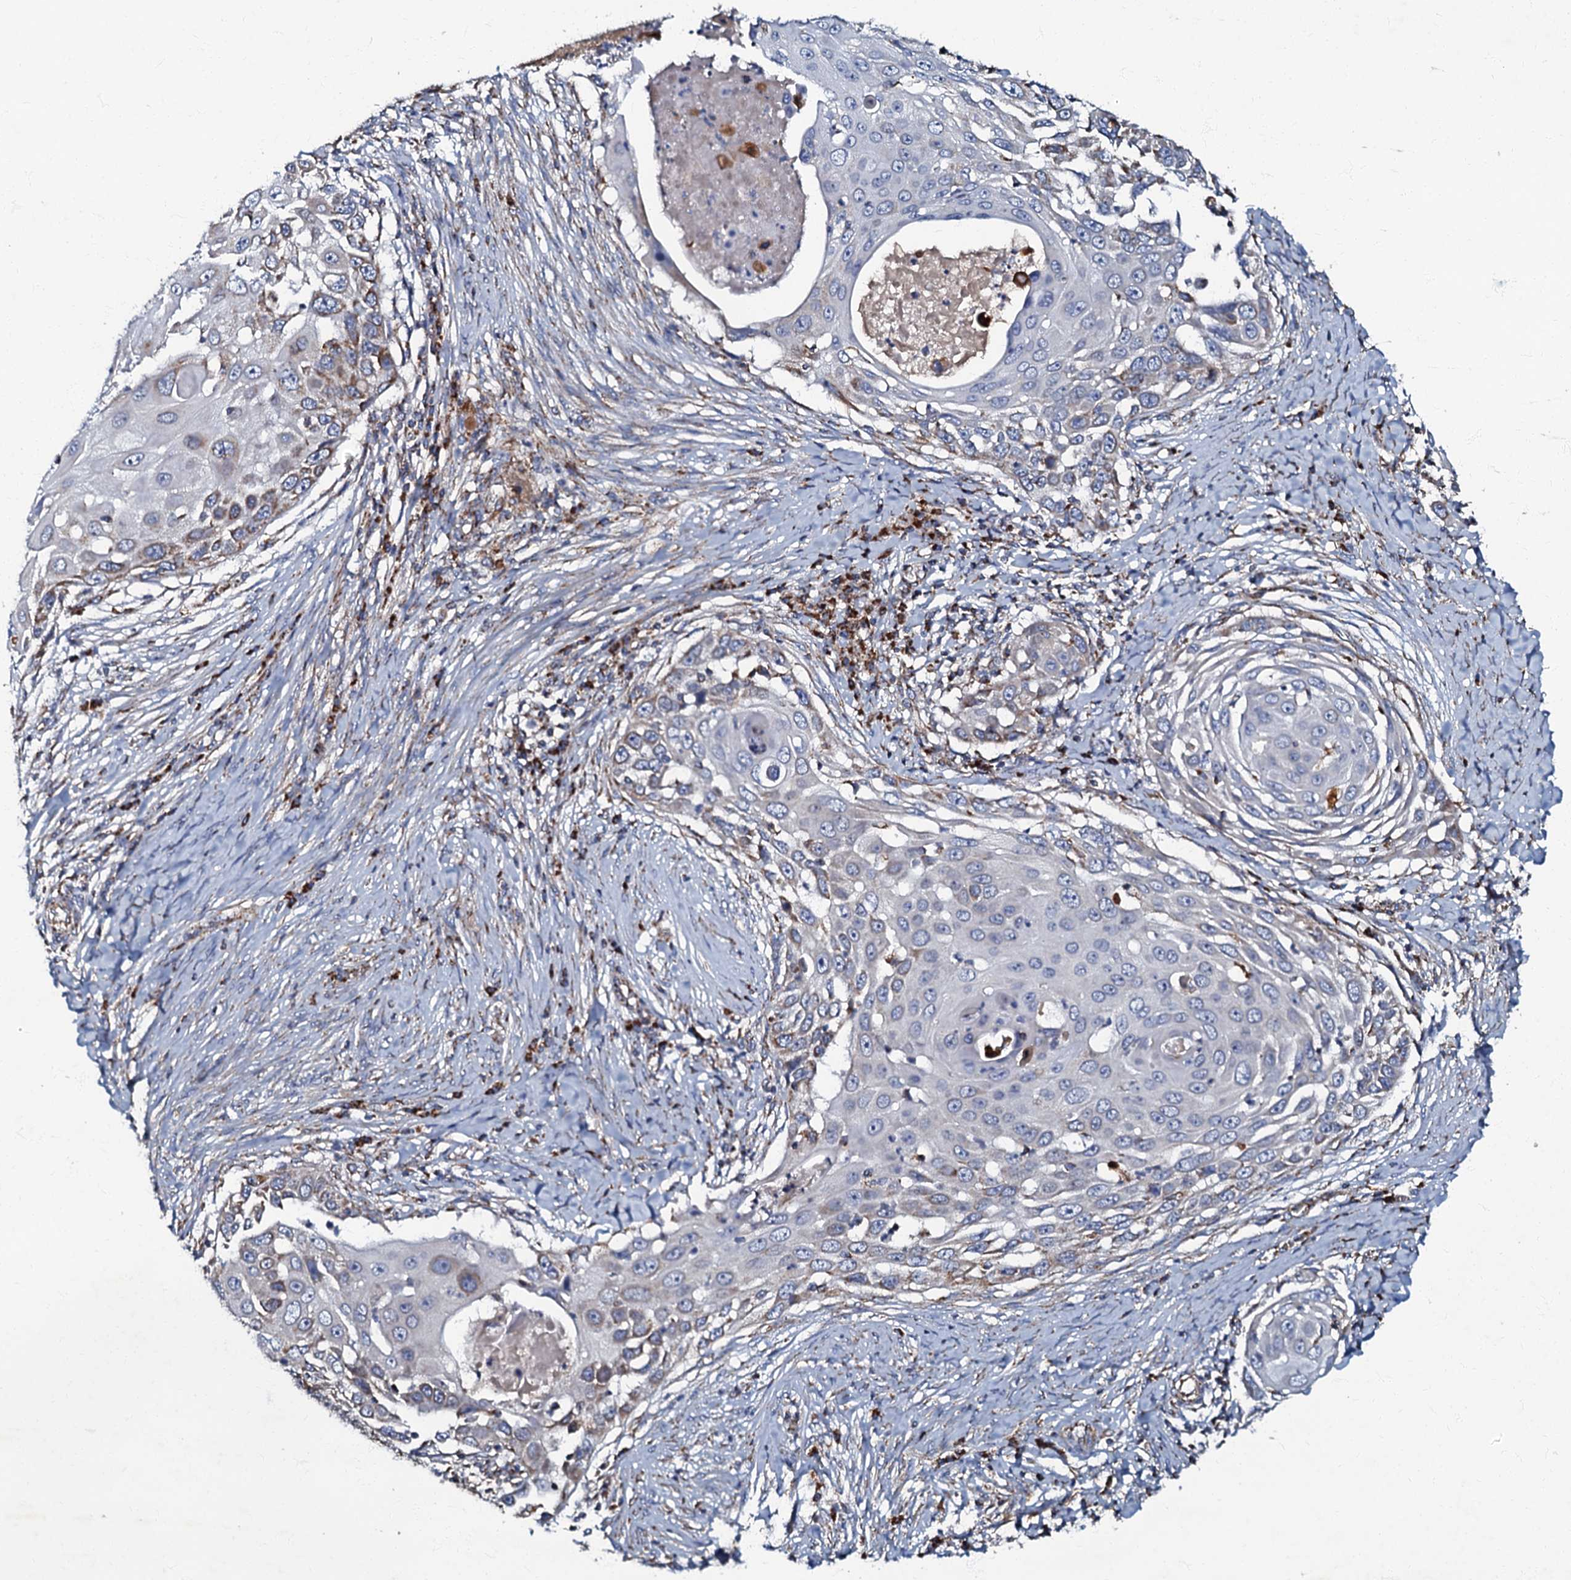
{"staining": {"intensity": "weak", "quantity": "<25%", "location": "cytoplasmic/membranous"}, "tissue": "skin cancer", "cell_type": "Tumor cells", "image_type": "cancer", "snomed": [{"axis": "morphology", "description": "Squamous cell carcinoma, NOS"}, {"axis": "topography", "description": "Skin"}], "caption": "IHC image of skin cancer stained for a protein (brown), which demonstrates no staining in tumor cells.", "gene": "NDUFA12", "patient": {"sex": "female", "age": 44}}